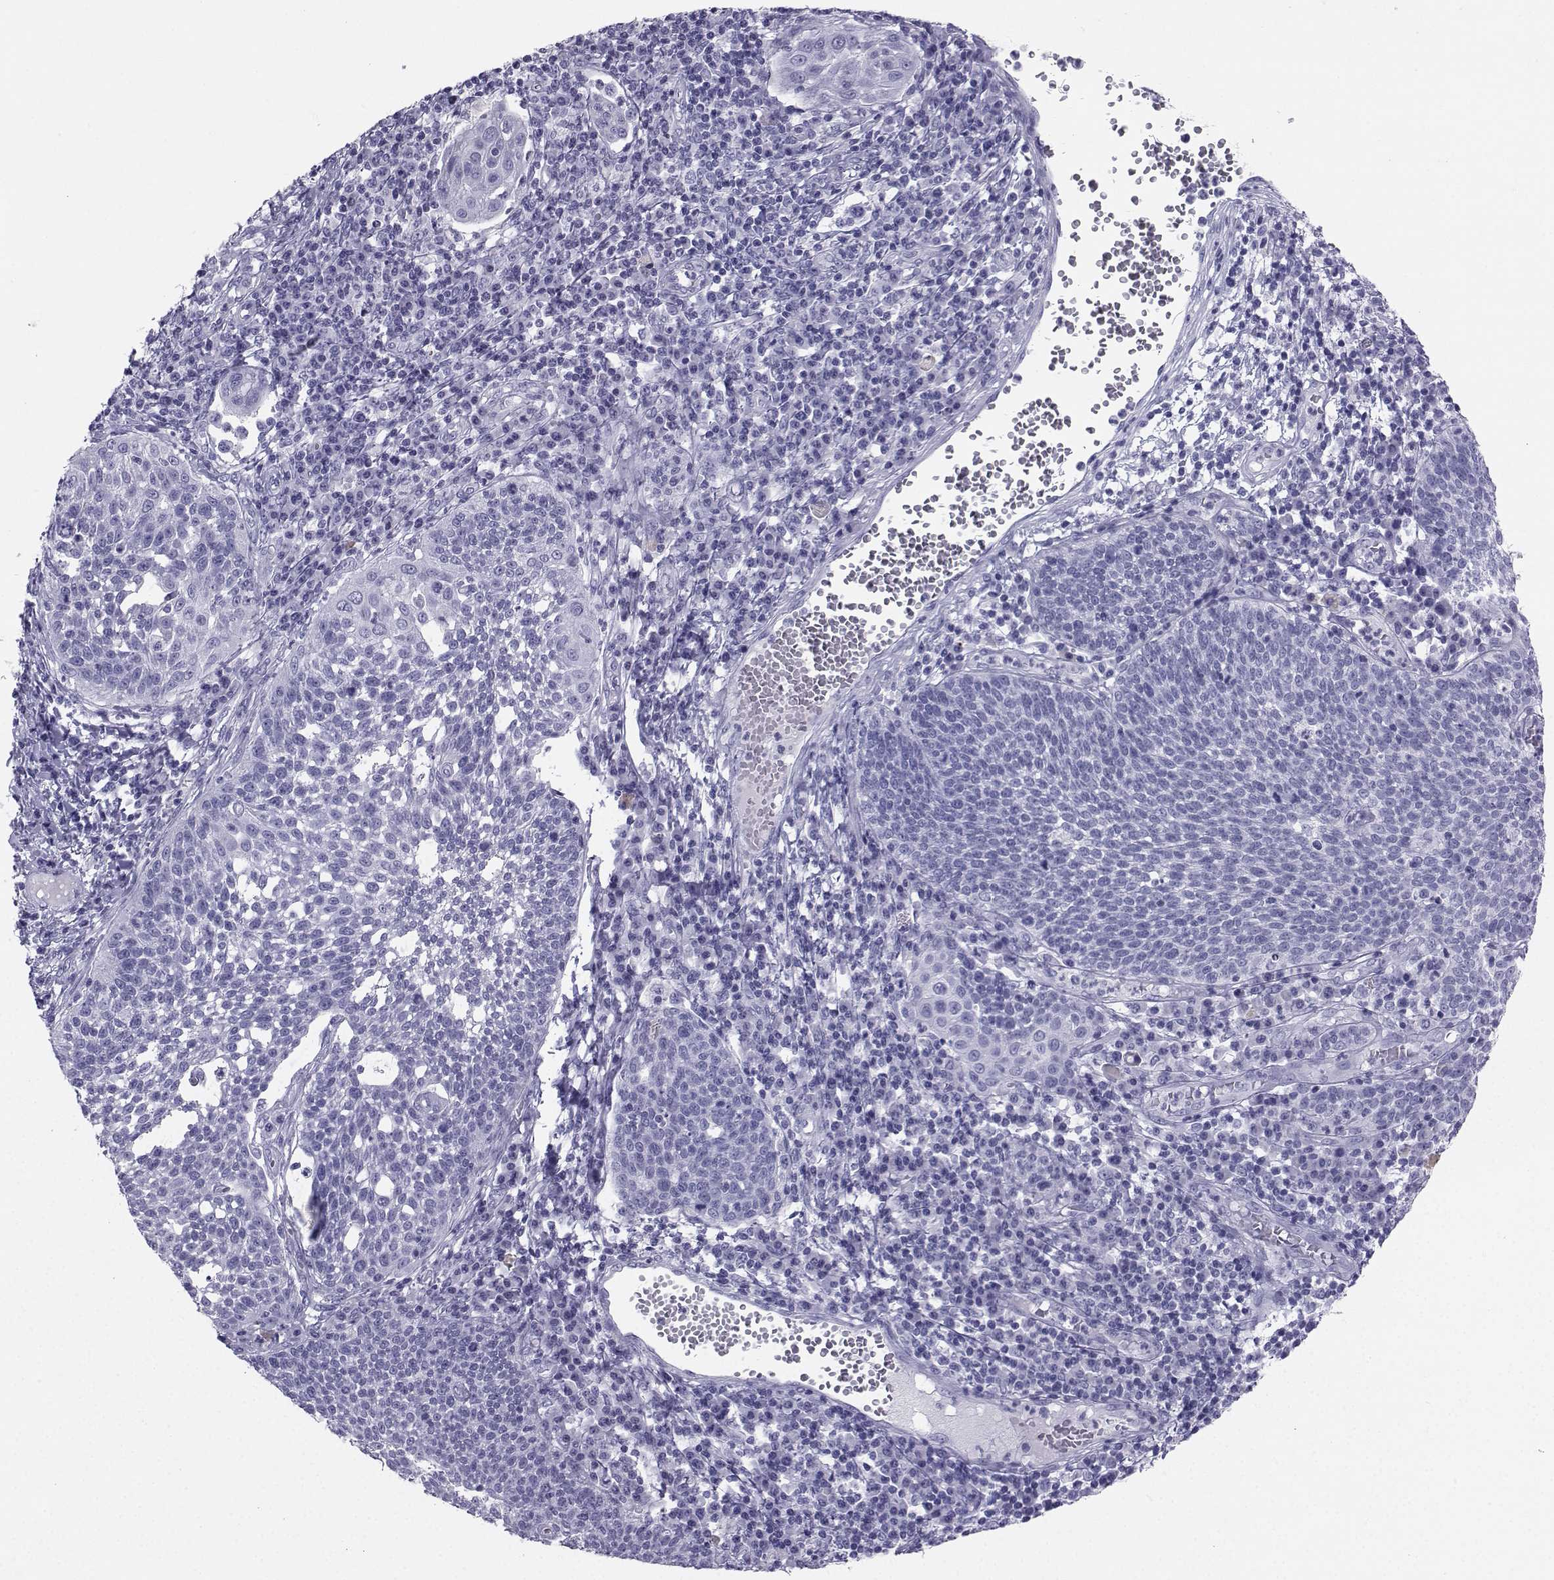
{"staining": {"intensity": "negative", "quantity": "none", "location": "none"}, "tissue": "cervical cancer", "cell_type": "Tumor cells", "image_type": "cancer", "snomed": [{"axis": "morphology", "description": "Squamous cell carcinoma, NOS"}, {"axis": "topography", "description": "Cervix"}], "caption": "Cervical cancer was stained to show a protein in brown. There is no significant positivity in tumor cells.", "gene": "SST", "patient": {"sex": "female", "age": 34}}